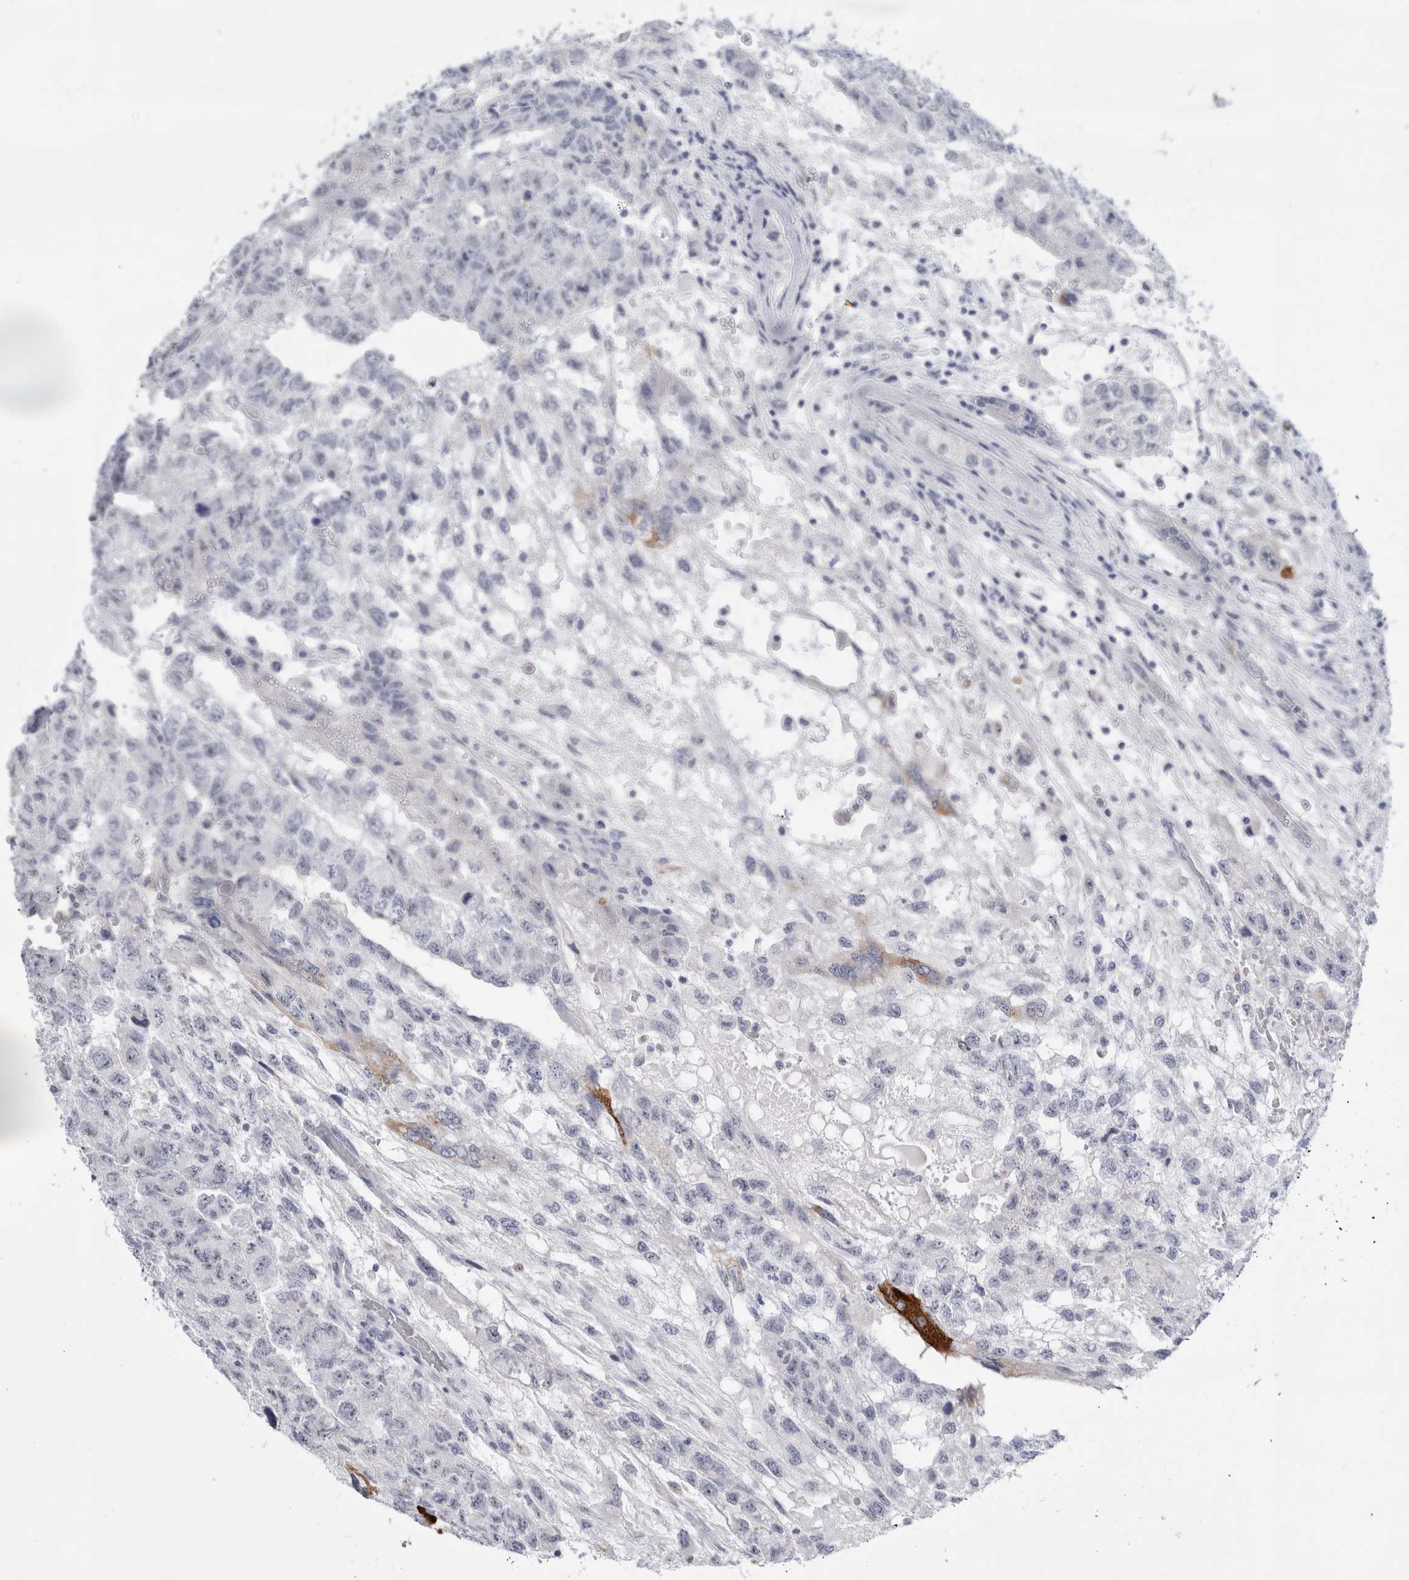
{"staining": {"intensity": "moderate", "quantity": "<25%", "location": "cytoplasmic/membranous"}, "tissue": "testis cancer", "cell_type": "Tumor cells", "image_type": "cancer", "snomed": [{"axis": "morphology", "description": "Carcinoma, Embryonal, NOS"}, {"axis": "topography", "description": "Testis"}], "caption": "High-power microscopy captured an immunohistochemistry micrograph of embryonal carcinoma (testis), revealing moderate cytoplasmic/membranous staining in approximately <25% of tumor cells.", "gene": "MUC15", "patient": {"sex": "male", "age": 36}}